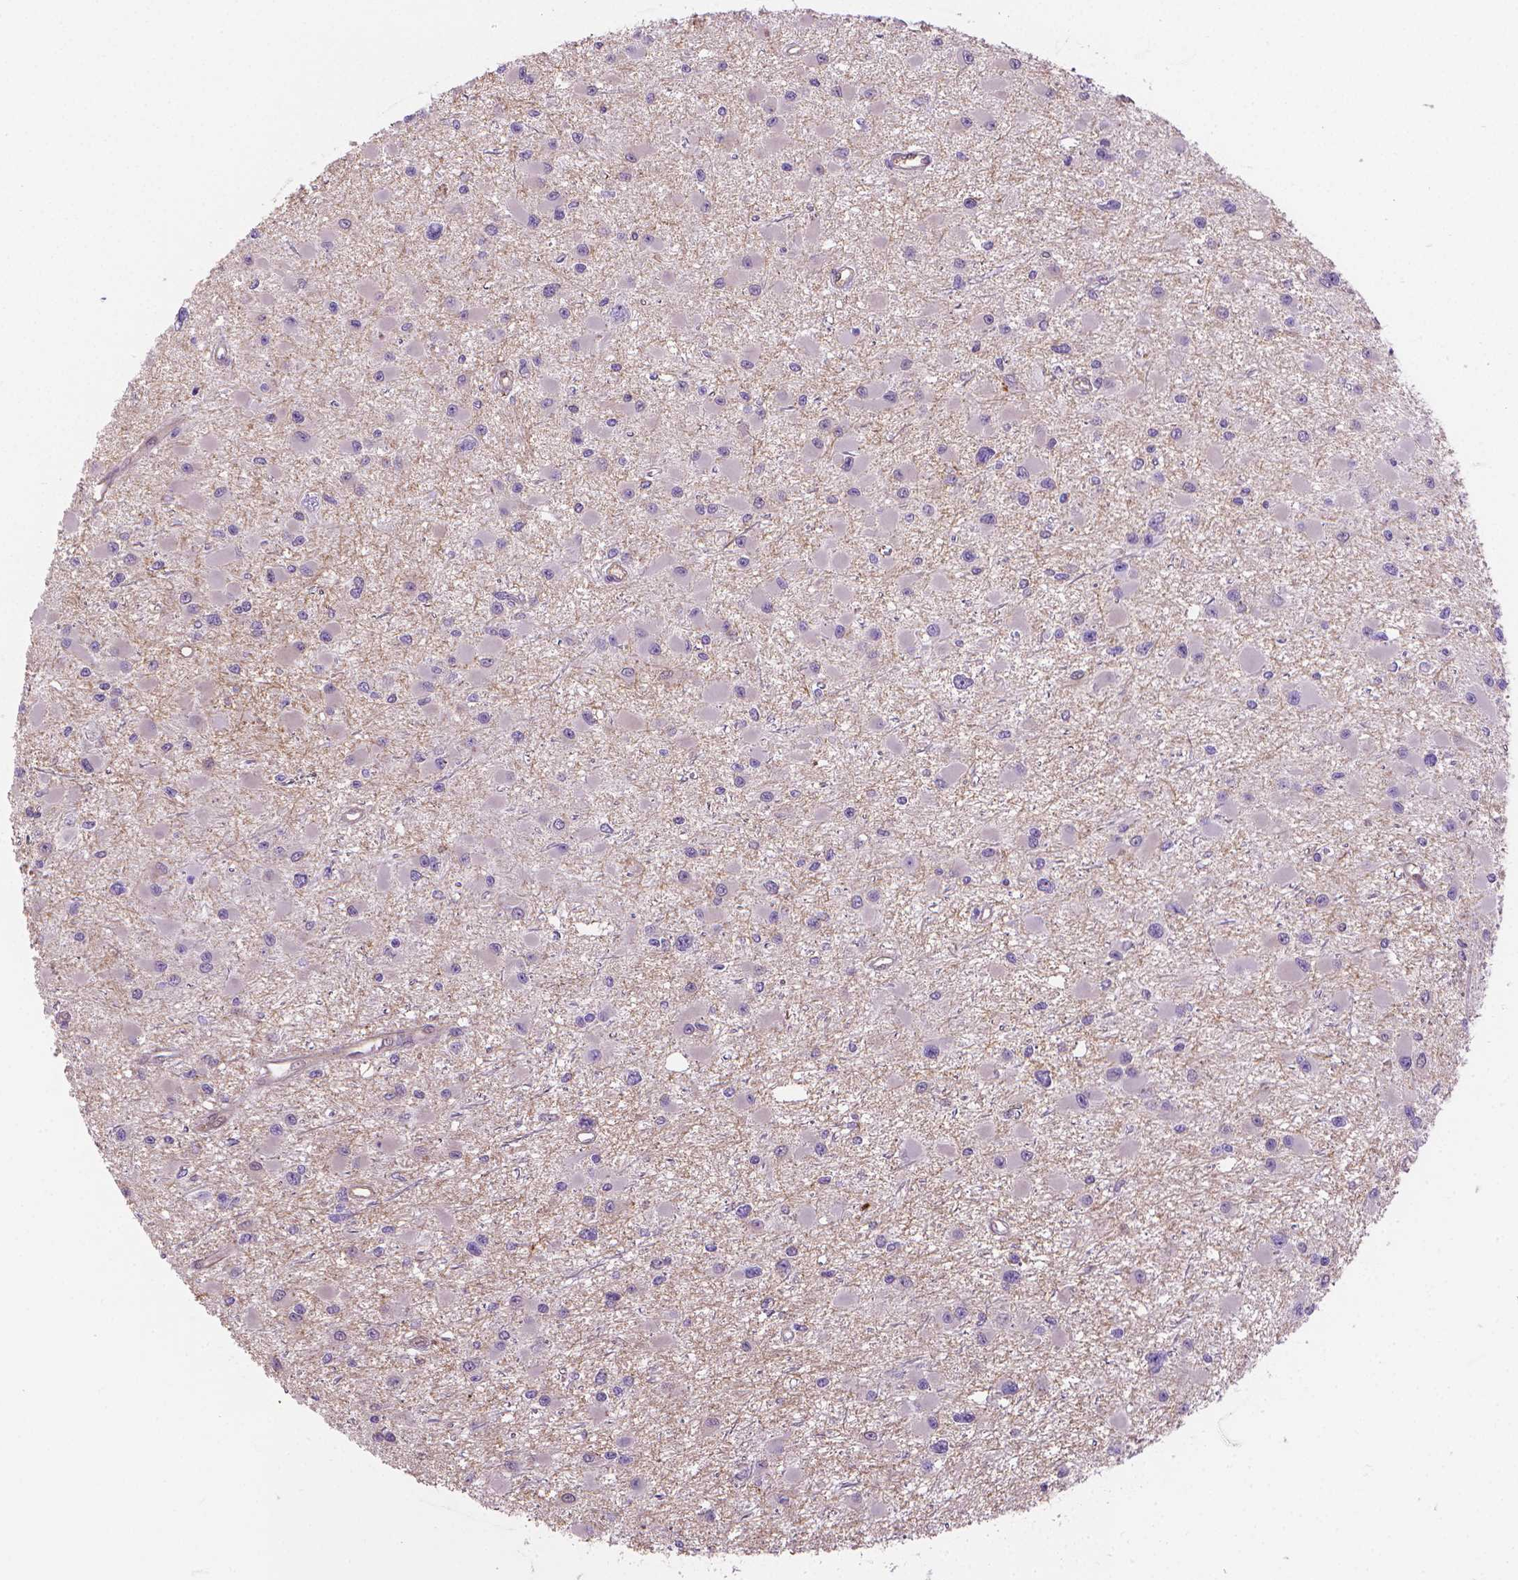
{"staining": {"intensity": "negative", "quantity": "none", "location": "none"}, "tissue": "glioma", "cell_type": "Tumor cells", "image_type": "cancer", "snomed": [{"axis": "morphology", "description": "Glioma, malignant, High grade"}, {"axis": "topography", "description": "Brain"}], "caption": "Glioma was stained to show a protein in brown. There is no significant staining in tumor cells. Nuclei are stained in blue.", "gene": "CLIC4", "patient": {"sex": "male", "age": 54}}